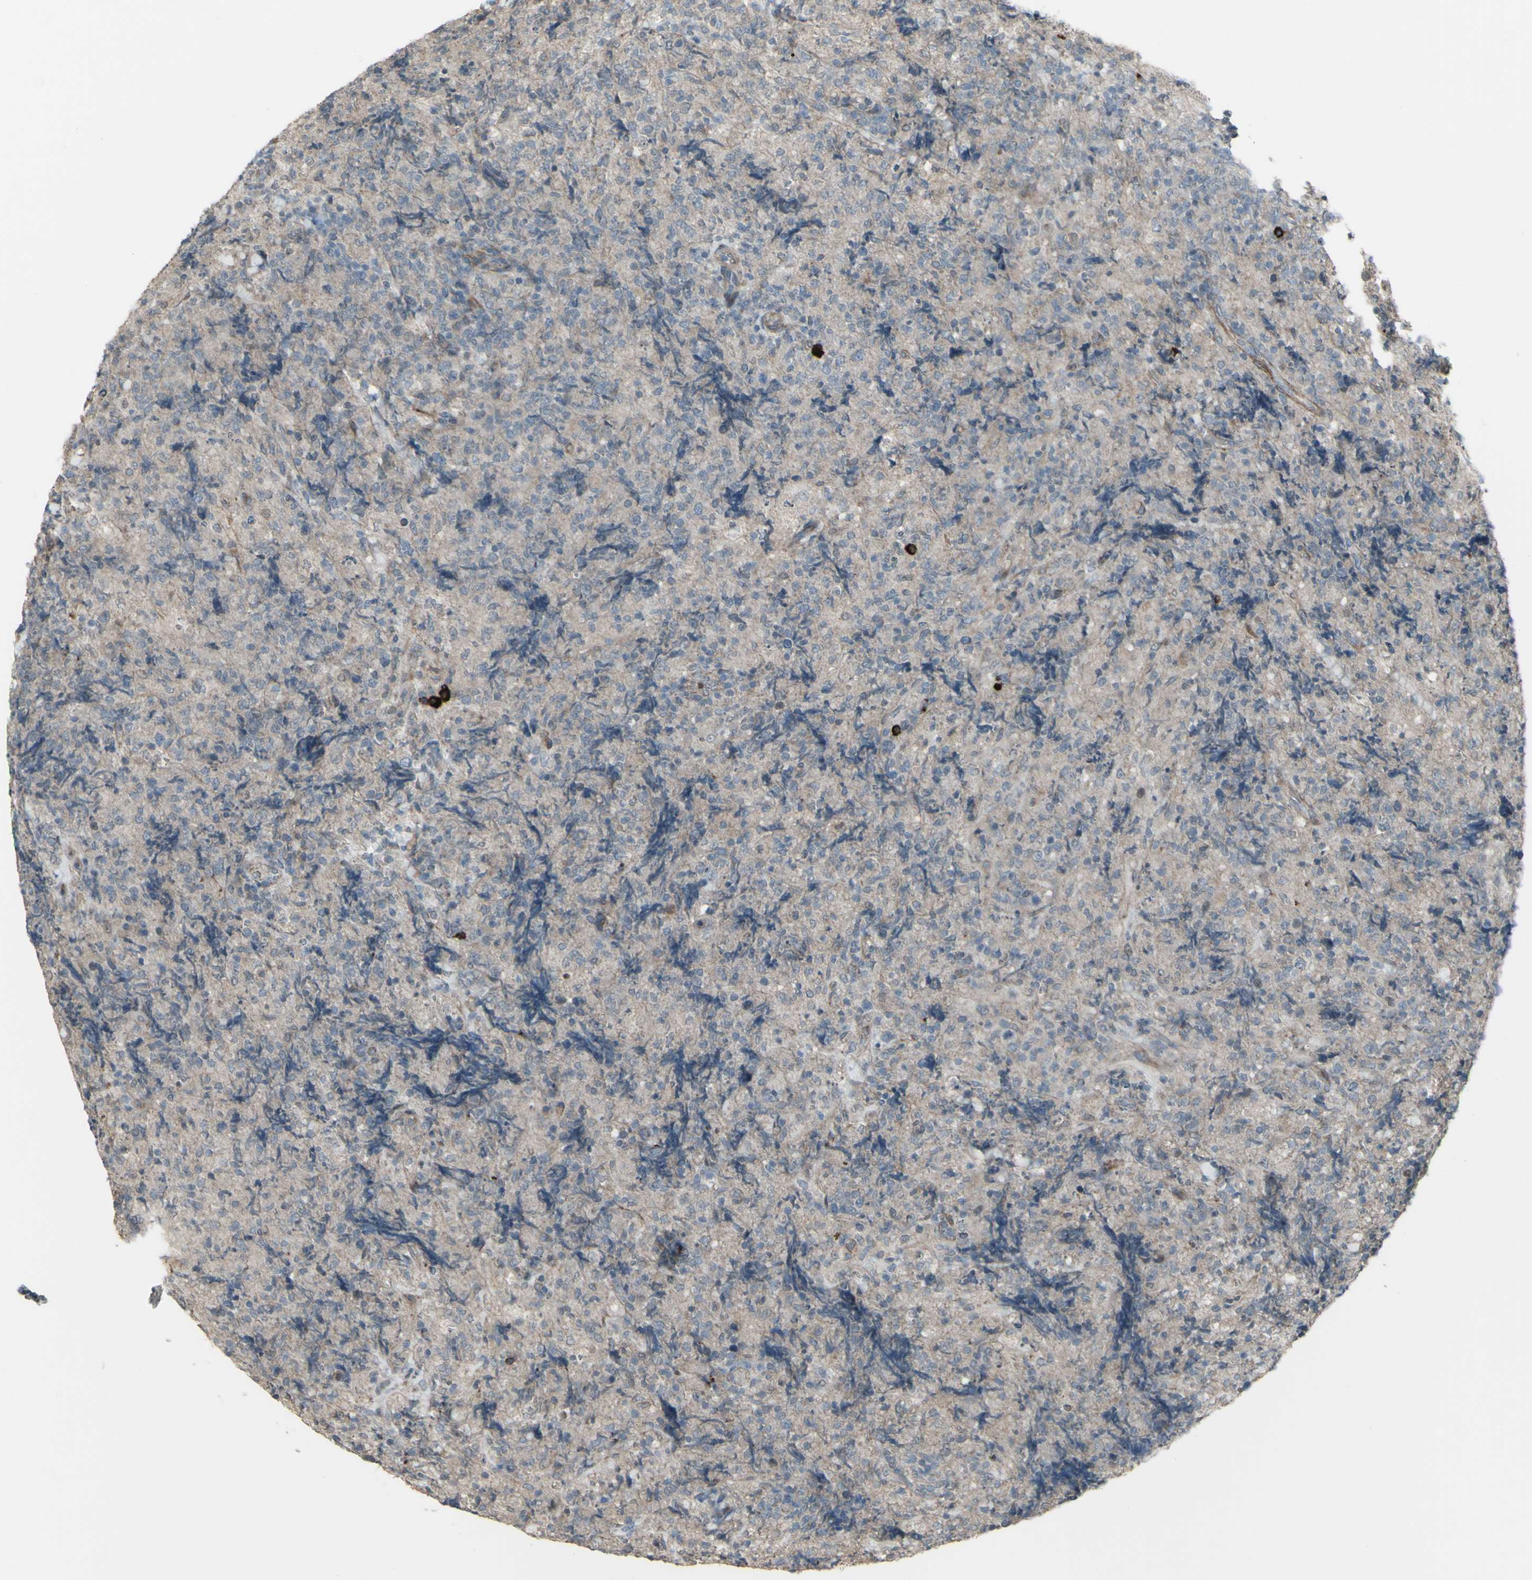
{"staining": {"intensity": "weak", "quantity": ">75%", "location": "cytoplasmic/membranous"}, "tissue": "lymphoma", "cell_type": "Tumor cells", "image_type": "cancer", "snomed": [{"axis": "morphology", "description": "Malignant lymphoma, non-Hodgkin's type, High grade"}, {"axis": "topography", "description": "Tonsil"}], "caption": "Protein analysis of lymphoma tissue displays weak cytoplasmic/membranous expression in about >75% of tumor cells.", "gene": "GRAMD1B", "patient": {"sex": "female", "age": 36}}